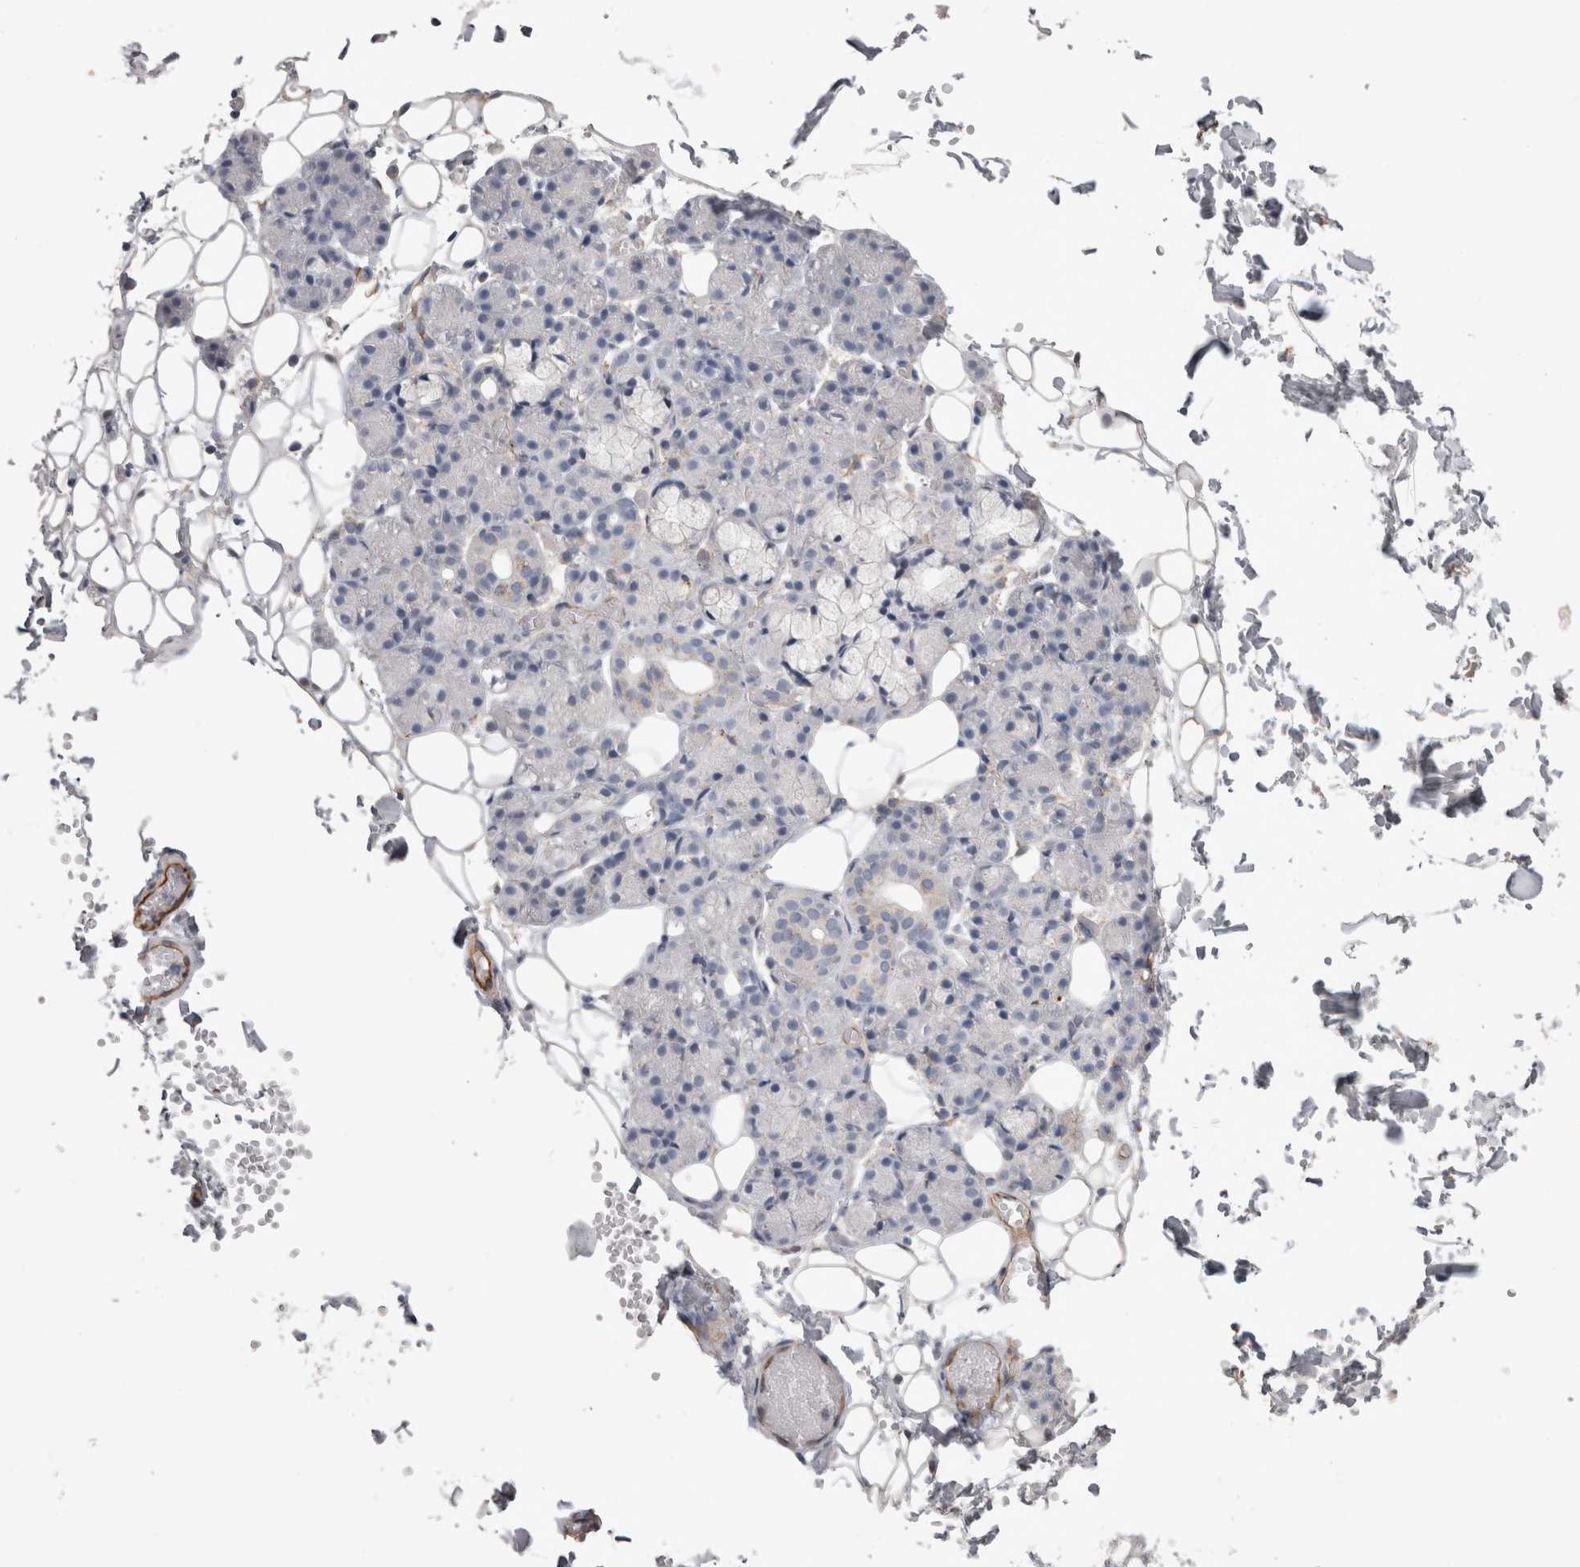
{"staining": {"intensity": "negative", "quantity": "none", "location": "none"}, "tissue": "salivary gland", "cell_type": "Glandular cells", "image_type": "normal", "snomed": [{"axis": "morphology", "description": "Normal tissue, NOS"}, {"axis": "topography", "description": "Salivary gland"}], "caption": "Immunohistochemical staining of benign human salivary gland displays no significant staining in glandular cells. (DAB (3,3'-diaminobenzidine) immunohistochemistry (IHC) visualized using brightfield microscopy, high magnification).", "gene": "STRADB", "patient": {"sex": "male", "age": 63}}